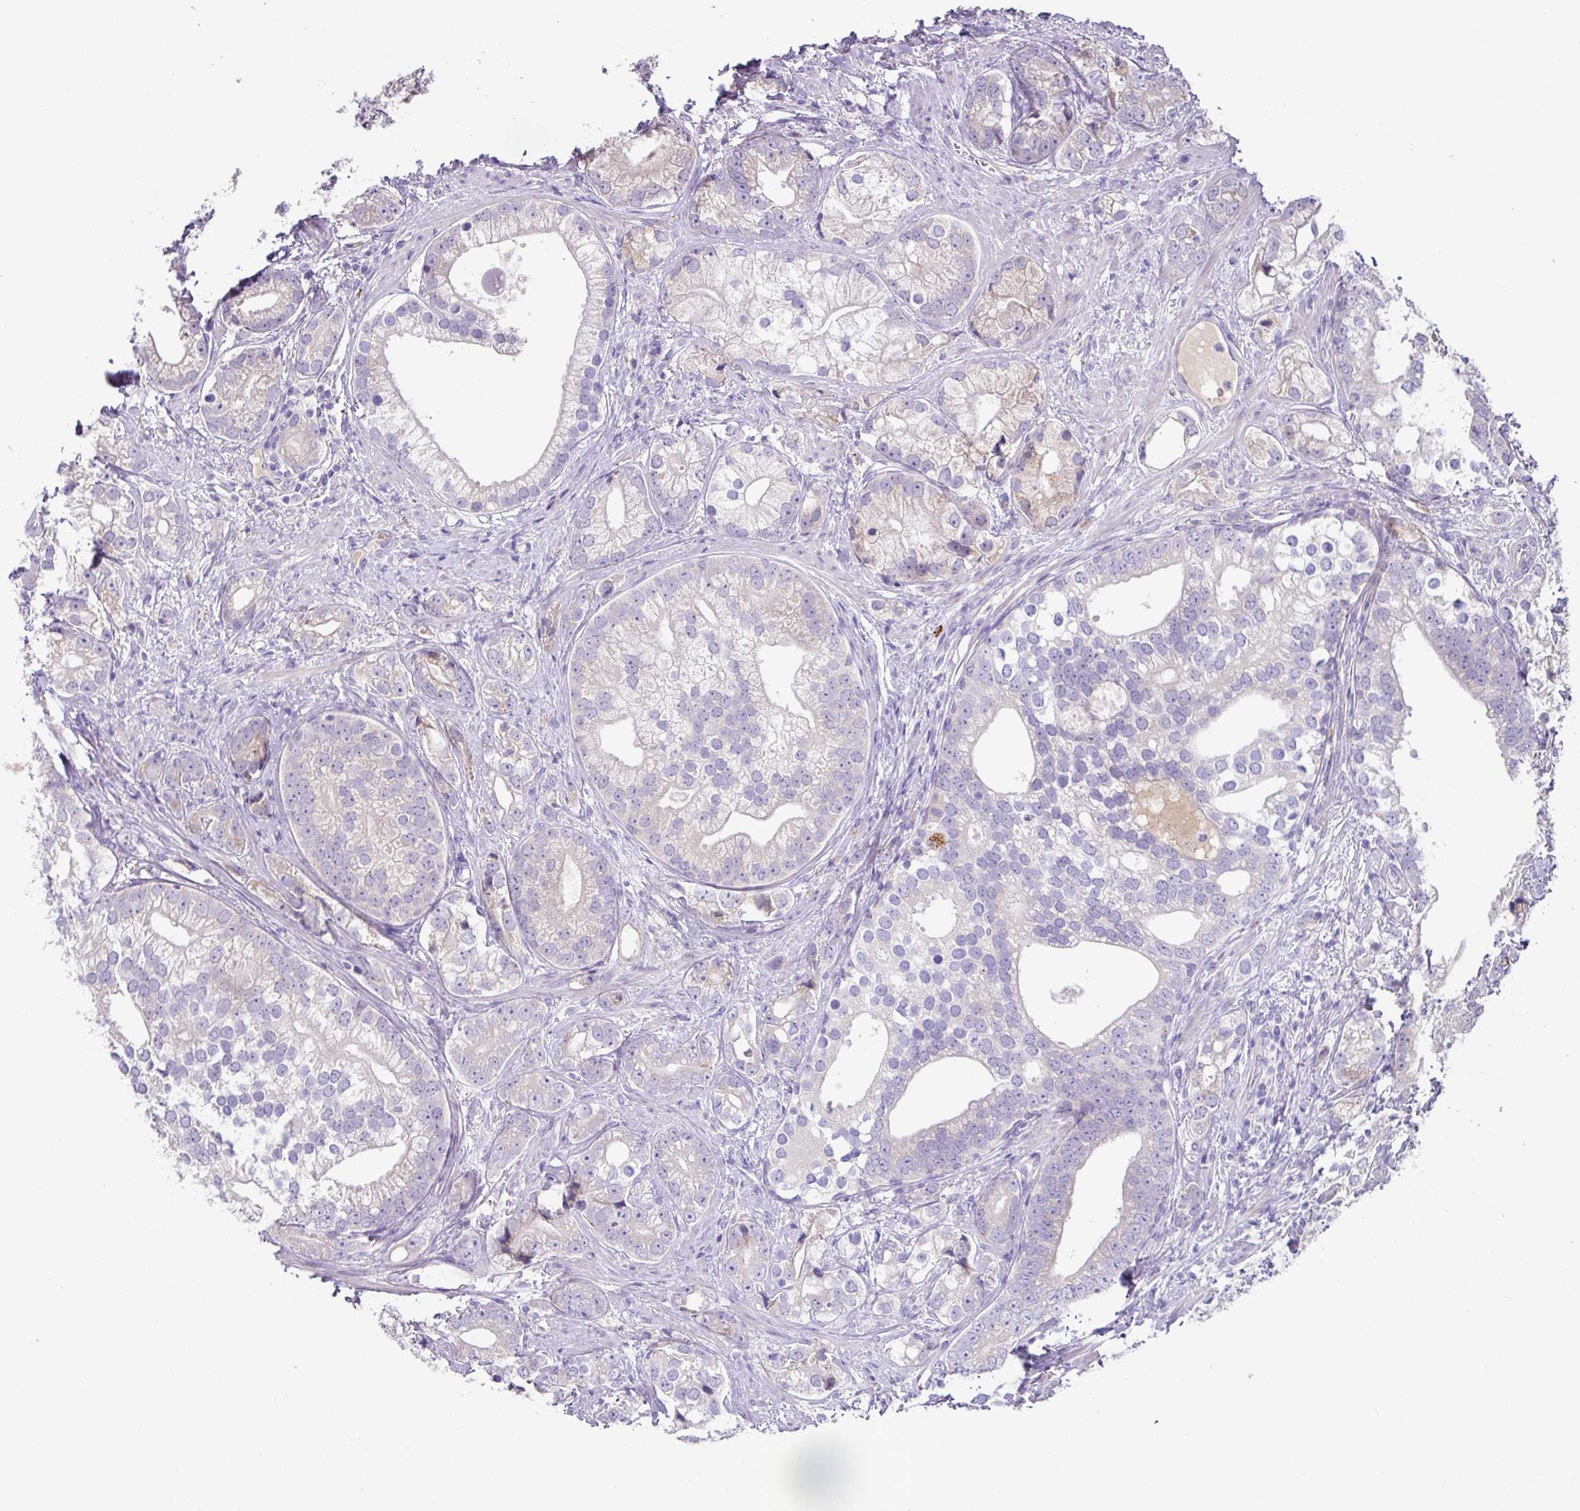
{"staining": {"intensity": "negative", "quantity": "none", "location": "none"}, "tissue": "prostate cancer", "cell_type": "Tumor cells", "image_type": "cancer", "snomed": [{"axis": "morphology", "description": "Adenocarcinoma, High grade"}, {"axis": "topography", "description": "Prostate"}], "caption": "DAB immunohistochemical staining of prostate cancer displays no significant expression in tumor cells.", "gene": "PLEKHH3", "patient": {"sex": "male", "age": 75}}